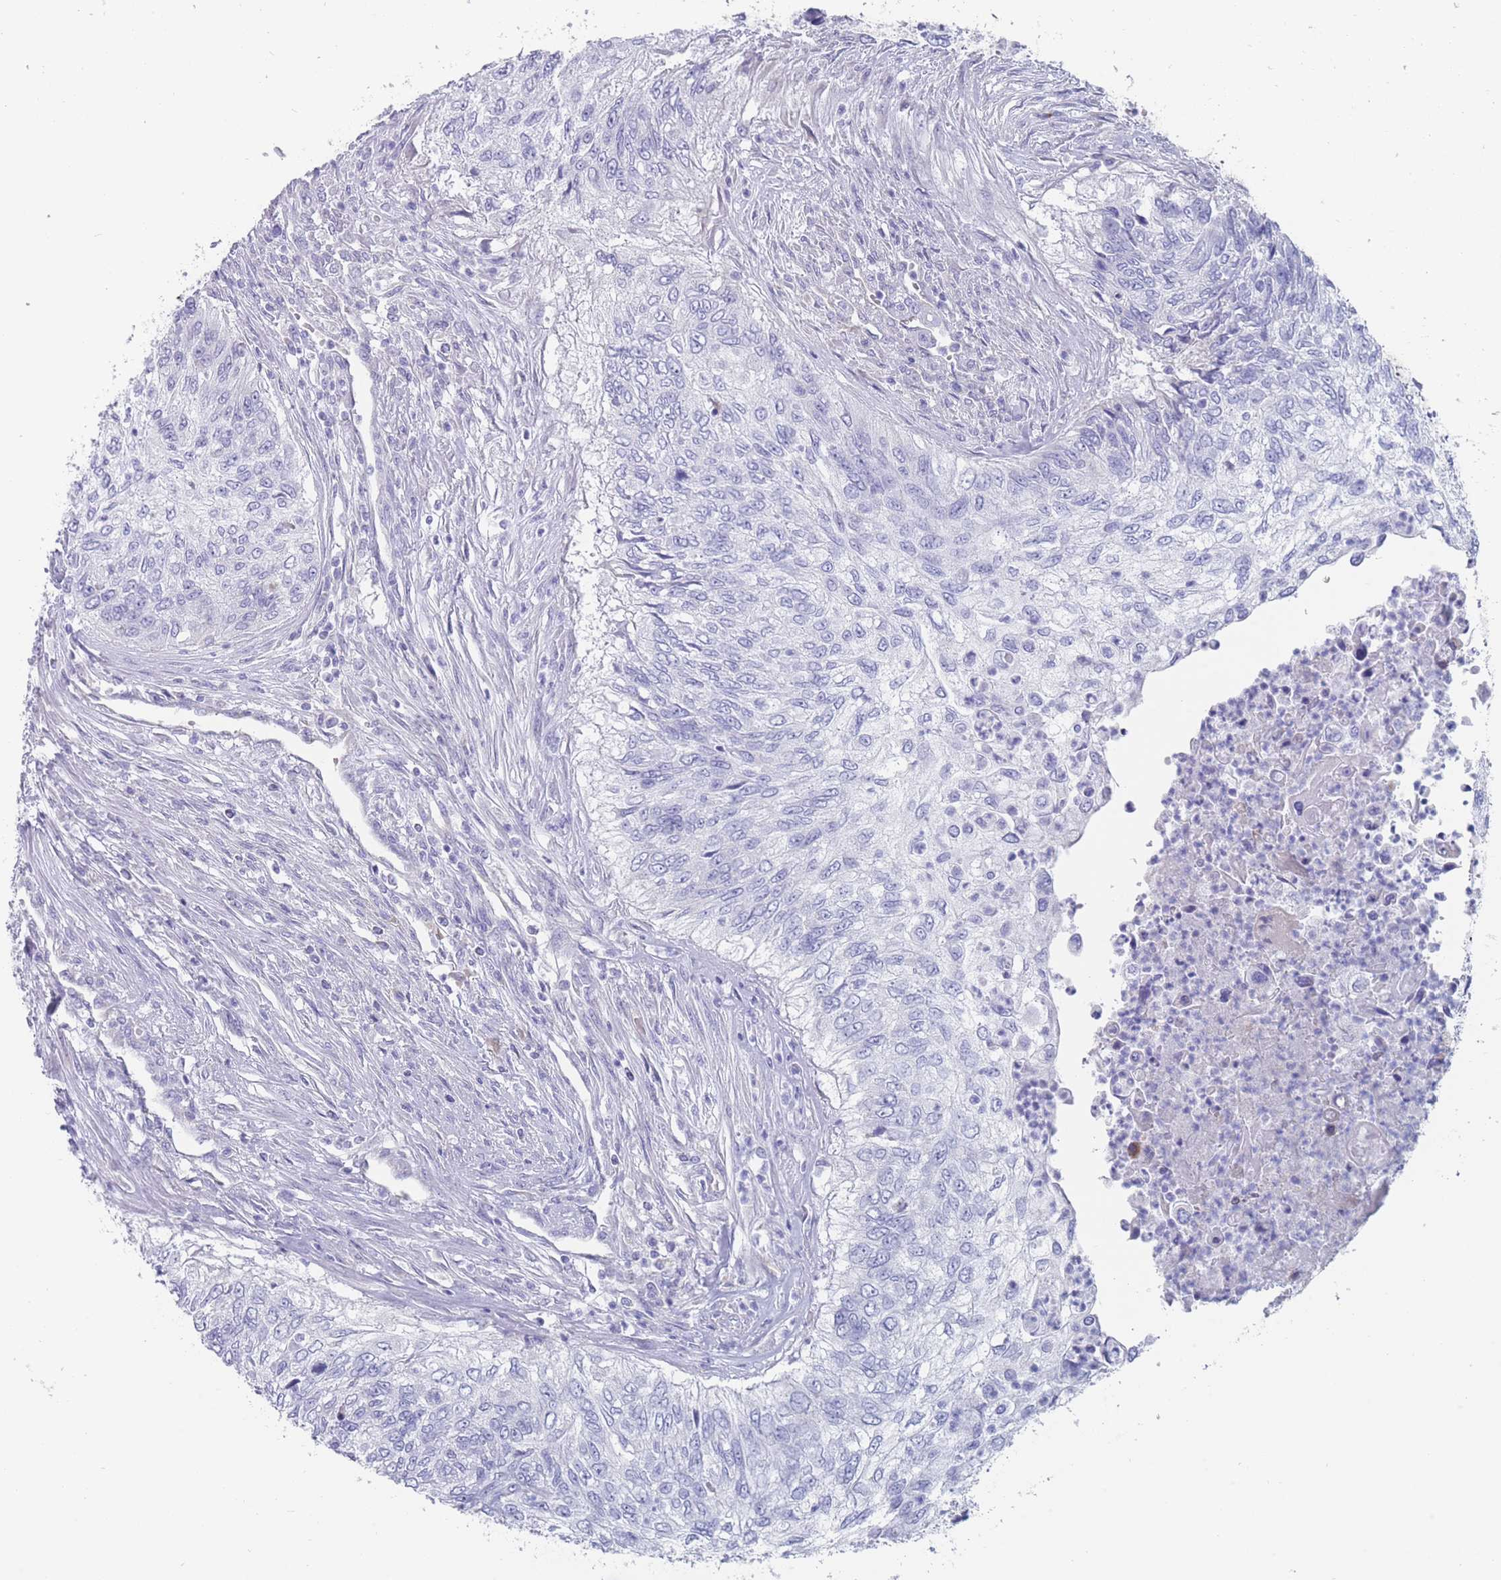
{"staining": {"intensity": "negative", "quantity": "none", "location": "none"}, "tissue": "urothelial cancer", "cell_type": "Tumor cells", "image_type": "cancer", "snomed": [{"axis": "morphology", "description": "Urothelial carcinoma, High grade"}, {"axis": "topography", "description": "Urinary bladder"}], "caption": "Immunohistochemistry micrograph of neoplastic tissue: urothelial cancer stained with DAB (3,3'-diaminobenzidine) demonstrates no significant protein staining in tumor cells.", "gene": "ST8SIA5", "patient": {"sex": "female", "age": 60}}